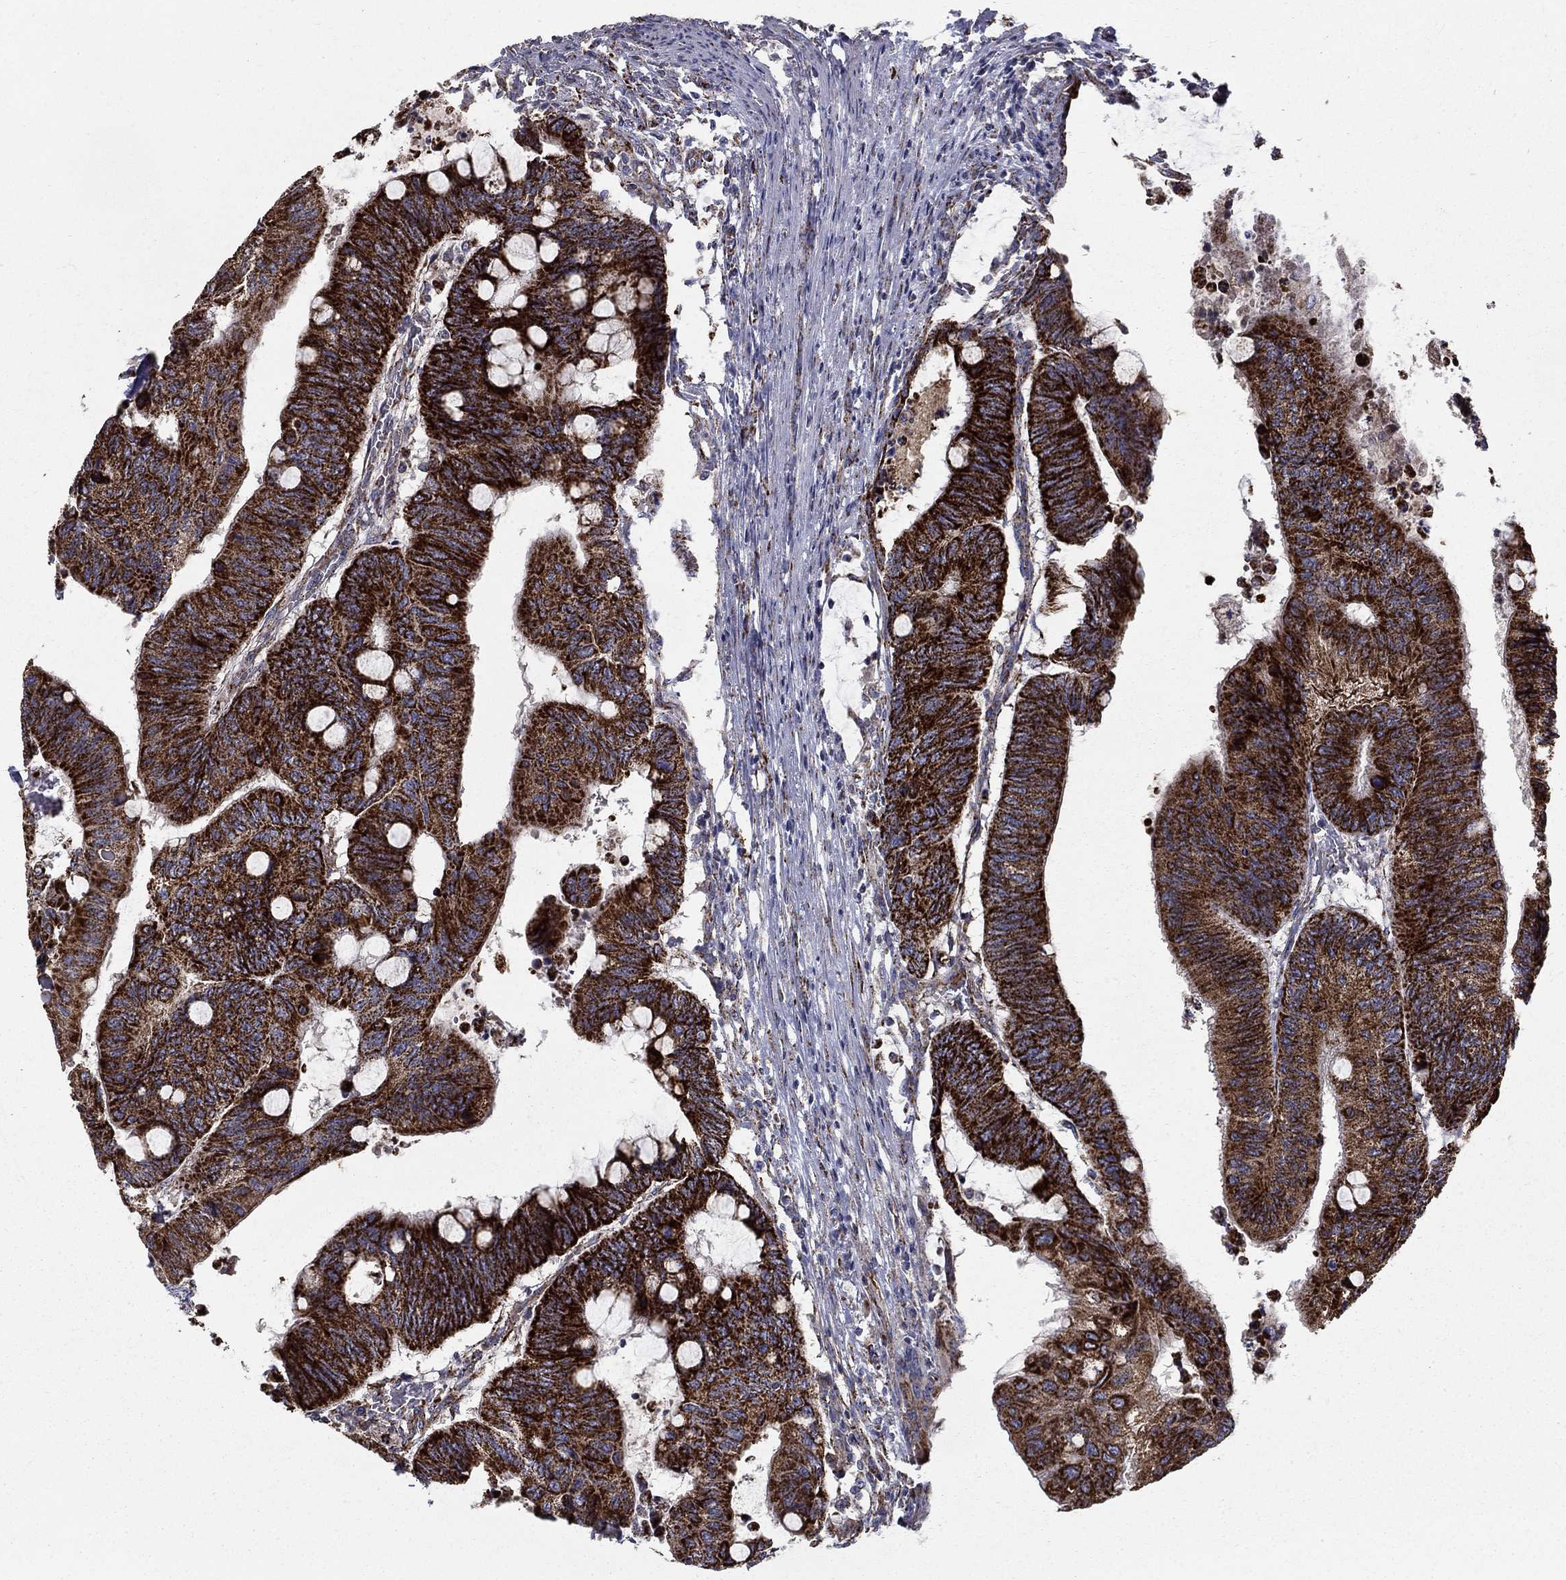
{"staining": {"intensity": "strong", "quantity": ">75%", "location": "cytoplasmic/membranous"}, "tissue": "colorectal cancer", "cell_type": "Tumor cells", "image_type": "cancer", "snomed": [{"axis": "morphology", "description": "Normal tissue, NOS"}, {"axis": "morphology", "description": "Adenocarcinoma, NOS"}, {"axis": "topography", "description": "Rectum"}, {"axis": "topography", "description": "Peripheral nerve tissue"}], "caption": "This micrograph demonstrates colorectal cancer stained with immunohistochemistry to label a protein in brown. The cytoplasmic/membranous of tumor cells show strong positivity for the protein. Nuclei are counter-stained blue.", "gene": "GCSH", "patient": {"sex": "male", "age": 92}}